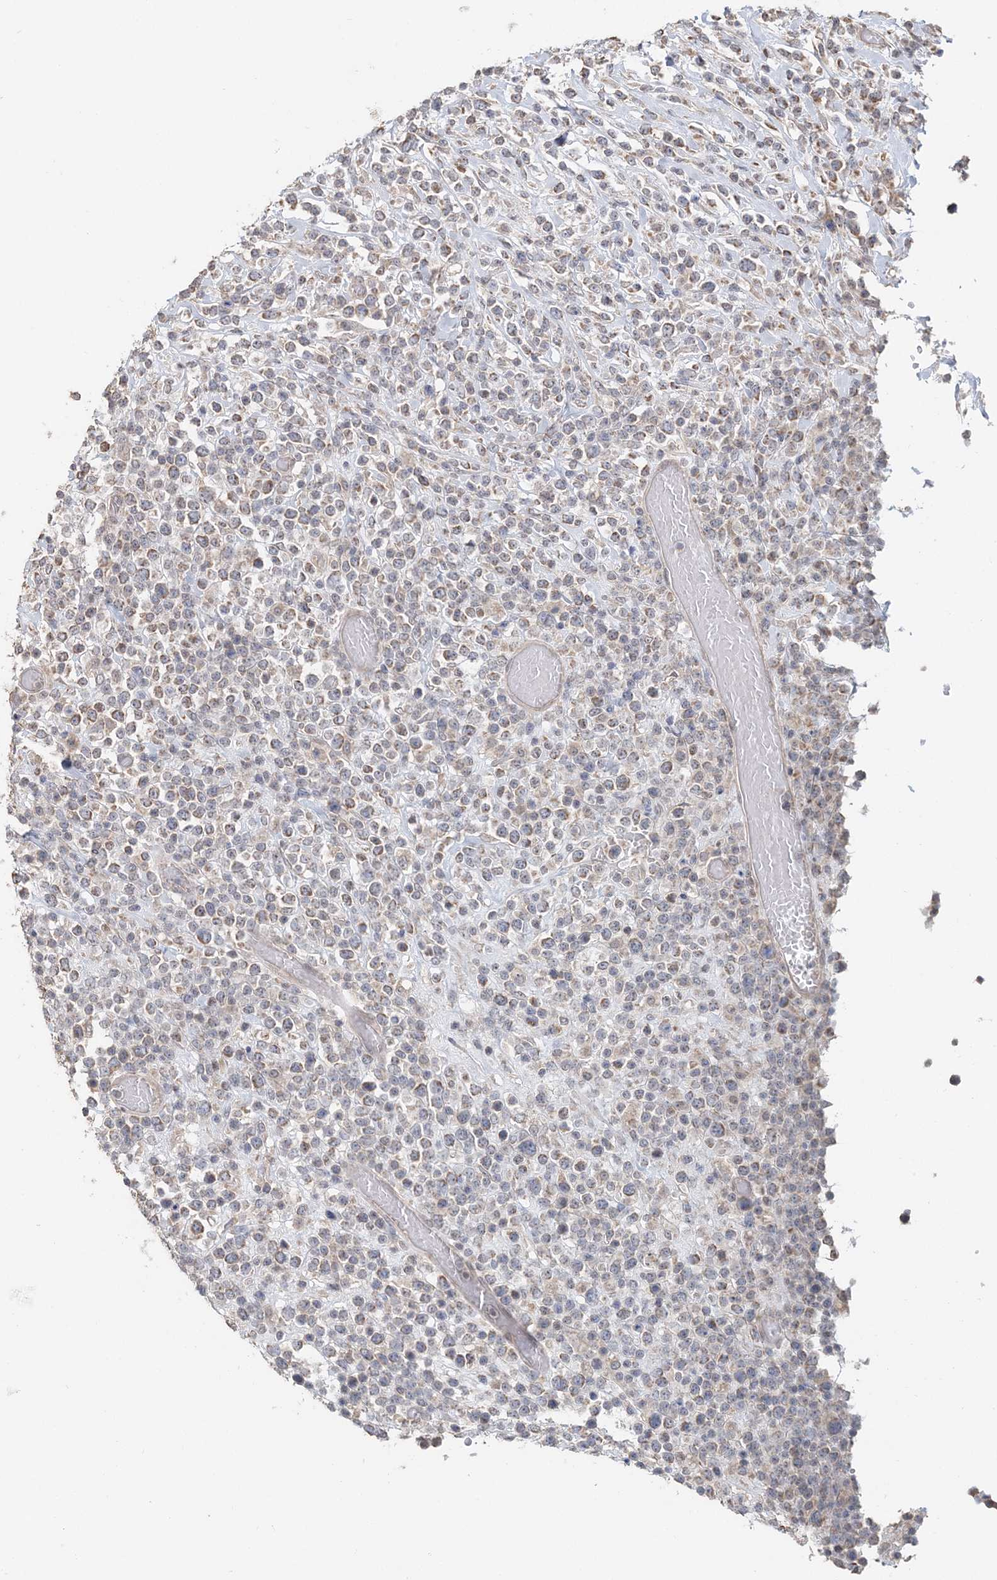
{"staining": {"intensity": "moderate", "quantity": "<25%", "location": "cytoplasmic/membranous"}, "tissue": "lymphoma", "cell_type": "Tumor cells", "image_type": "cancer", "snomed": [{"axis": "morphology", "description": "Malignant lymphoma, non-Hodgkin's type, High grade"}, {"axis": "topography", "description": "Colon"}], "caption": "Immunohistochemistry (IHC) (DAB) staining of human malignant lymphoma, non-Hodgkin's type (high-grade) reveals moderate cytoplasmic/membranous protein positivity in about <25% of tumor cells.", "gene": "FBXO38", "patient": {"sex": "female", "age": 53}}